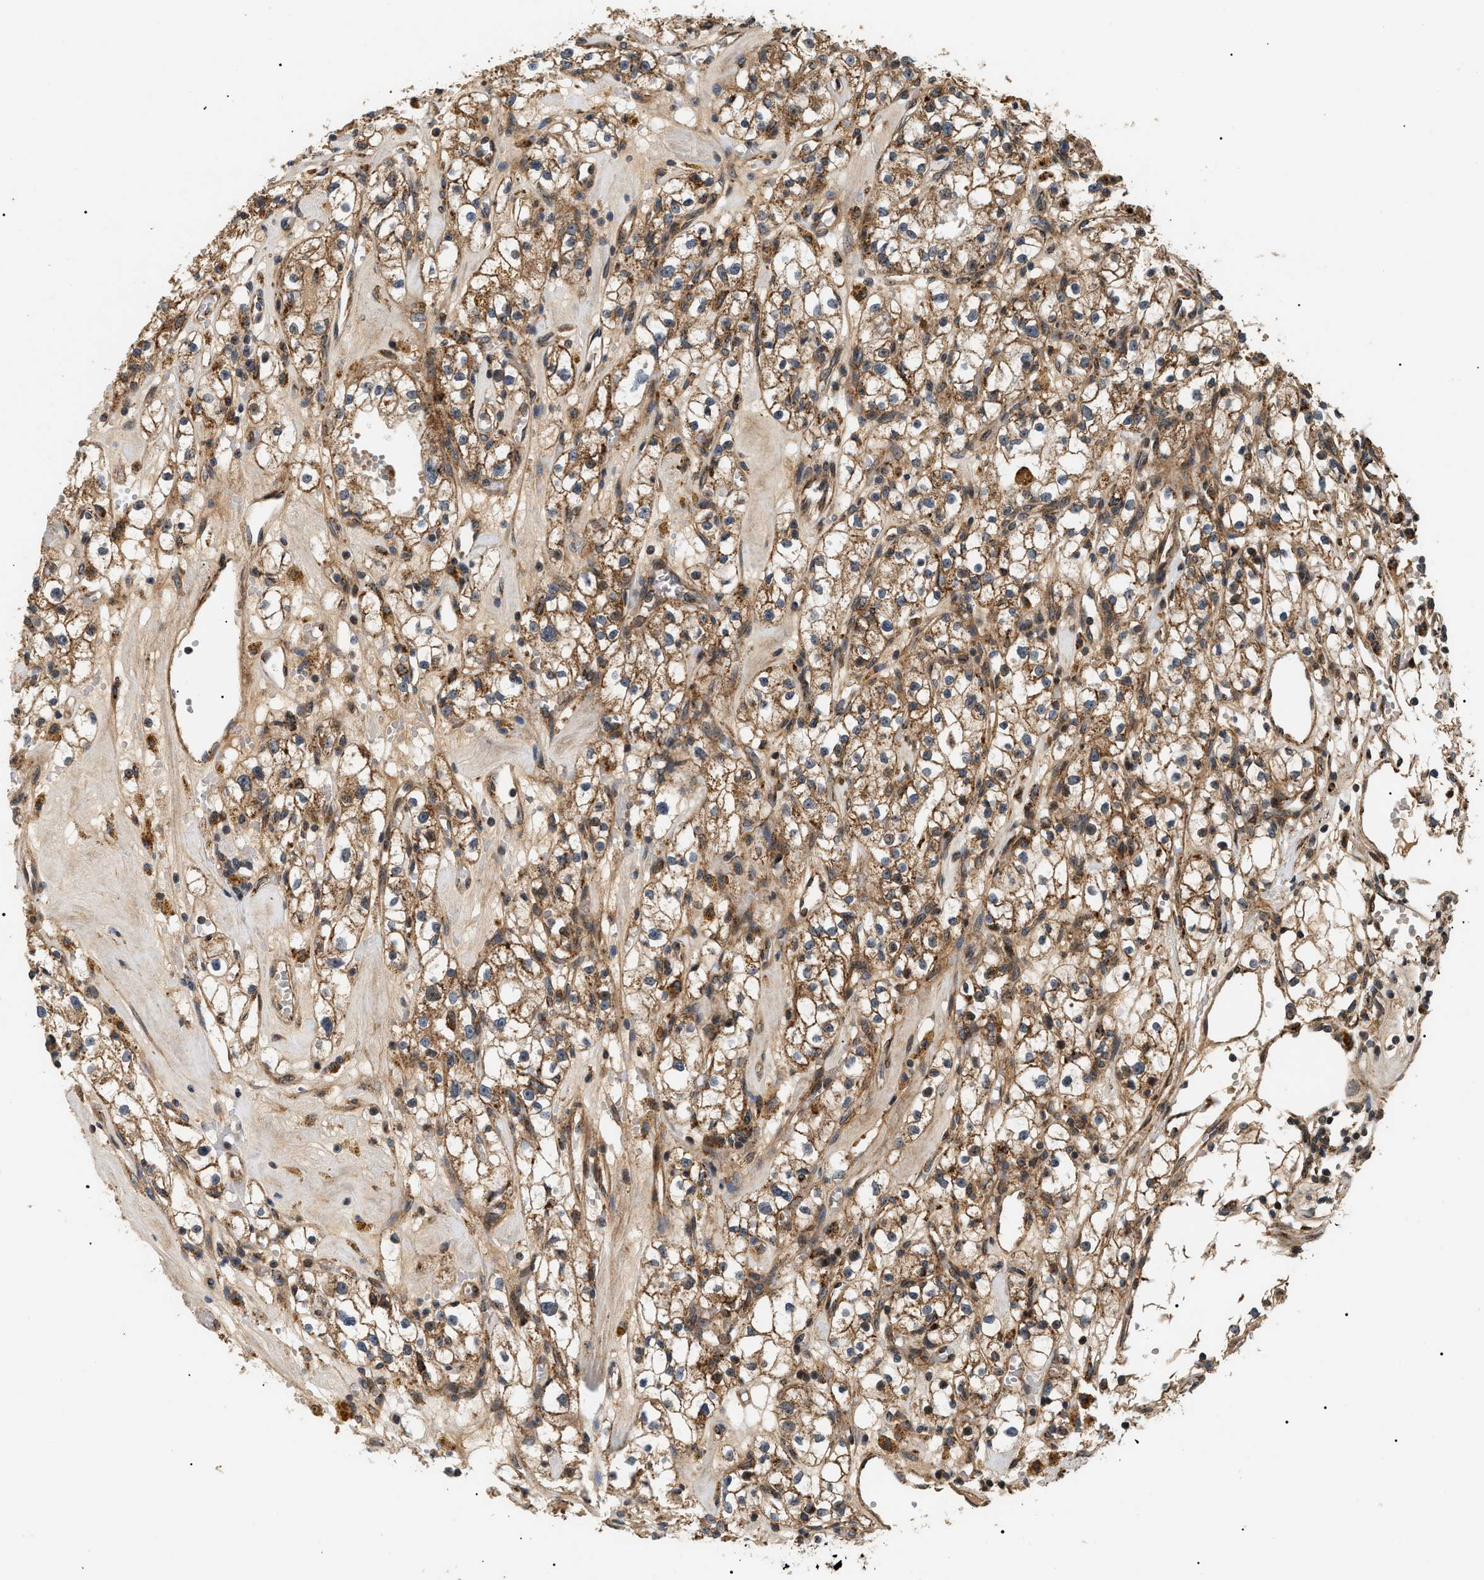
{"staining": {"intensity": "moderate", "quantity": ">75%", "location": "cytoplasmic/membranous"}, "tissue": "renal cancer", "cell_type": "Tumor cells", "image_type": "cancer", "snomed": [{"axis": "morphology", "description": "Adenocarcinoma, NOS"}, {"axis": "topography", "description": "Kidney"}], "caption": "A brown stain highlights moderate cytoplasmic/membranous positivity of a protein in human renal cancer (adenocarcinoma) tumor cells.", "gene": "ZBTB26", "patient": {"sex": "male", "age": 56}}